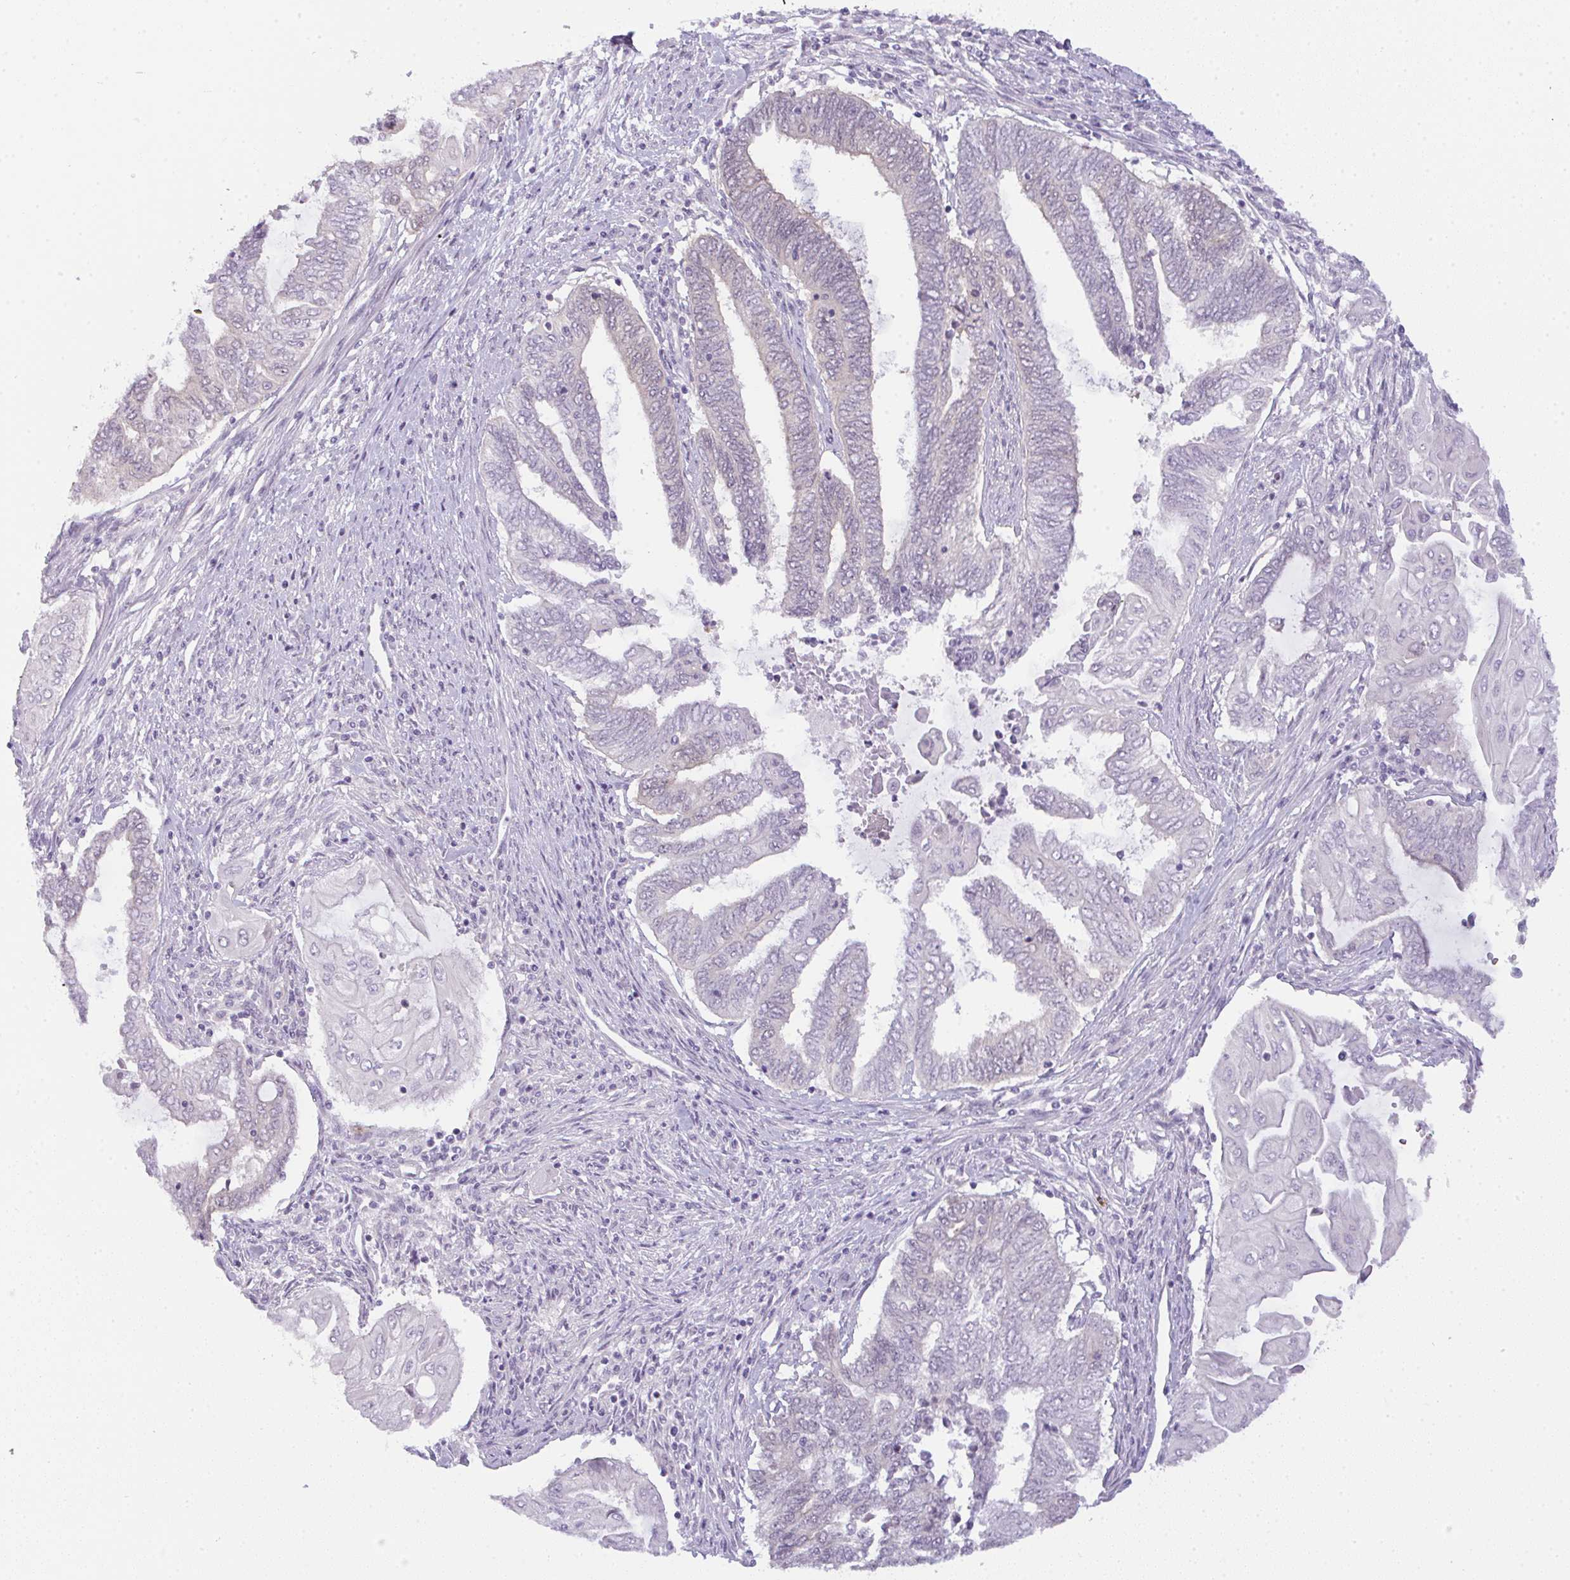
{"staining": {"intensity": "negative", "quantity": "none", "location": "none"}, "tissue": "endometrial cancer", "cell_type": "Tumor cells", "image_type": "cancer", "snomed": [{"axis": "morphology", "description": "Adenocarcinoma, NOS"}, {"axis": "topography", "description": "Uterus"}, {"axis": "topography", "description": "Endometrium"}], "caption": "Immunohistochemical staining of endometrial cancer (adenocarcinoma) displays no significant expression in tumor cells. (DAB (3,3'-diaminobenzidine) immunohistochemistry, high magnification).", "gene": "CSE1L", "patient": {"sex": "female", "age": 70}}